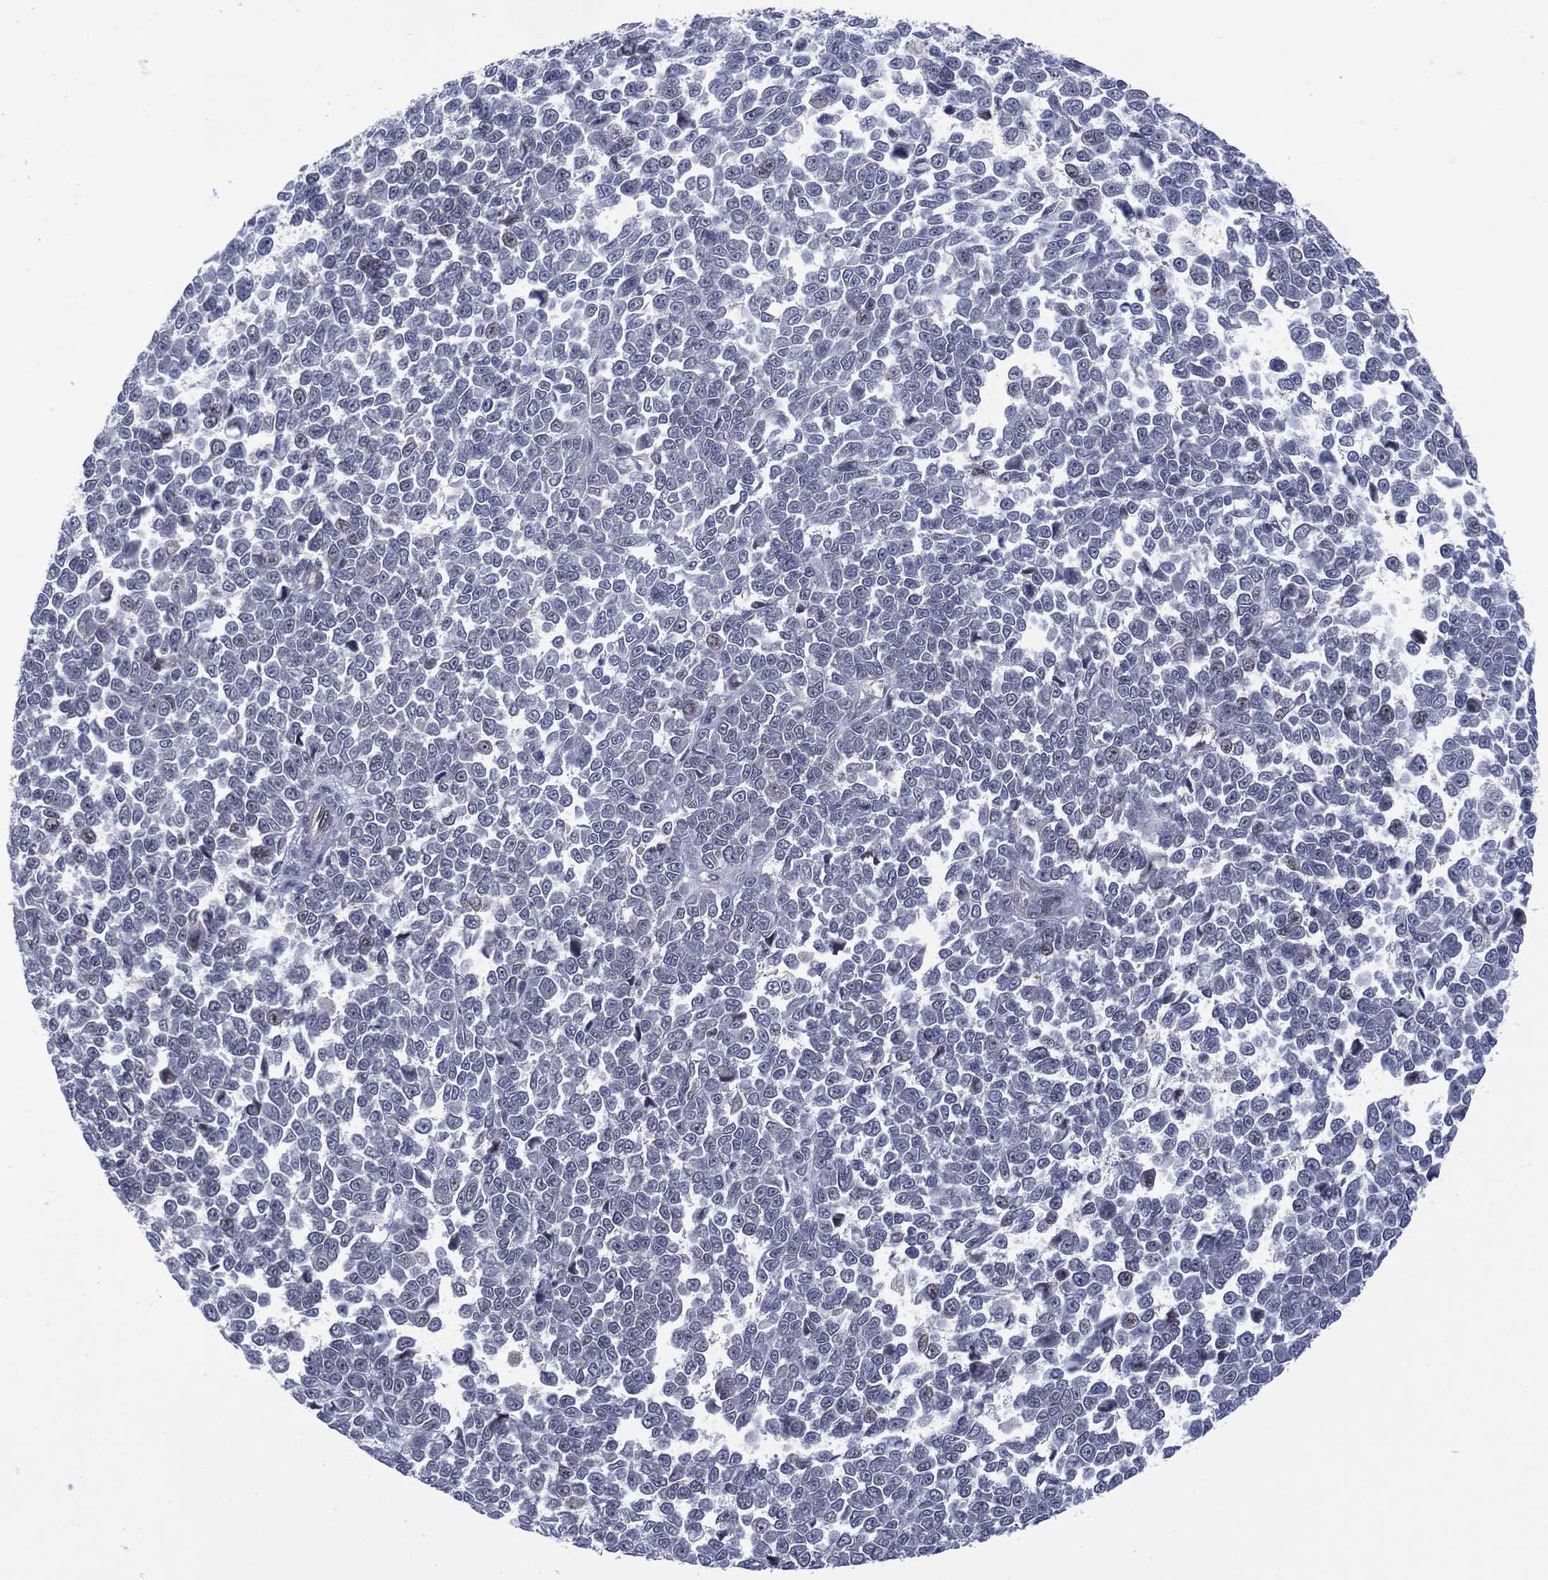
{"staining": {"intensity": "negative", "quantity": "none", "location": "none"}, "tissue": "melanoma", "cell_type": "Tumor cells", "image_type": "cancer", "snomed": [{"axis": "morphology", "description": "Malignant melanoma, NOS"}, {"axis": "topography", "description": "Skin"}], "caption": "A histopathology image of melanoma stained for a protein demonstrates no brown staining in tumor cells.", "gene": "DPP4", "patient": {"sex": "female", "age": 95}}